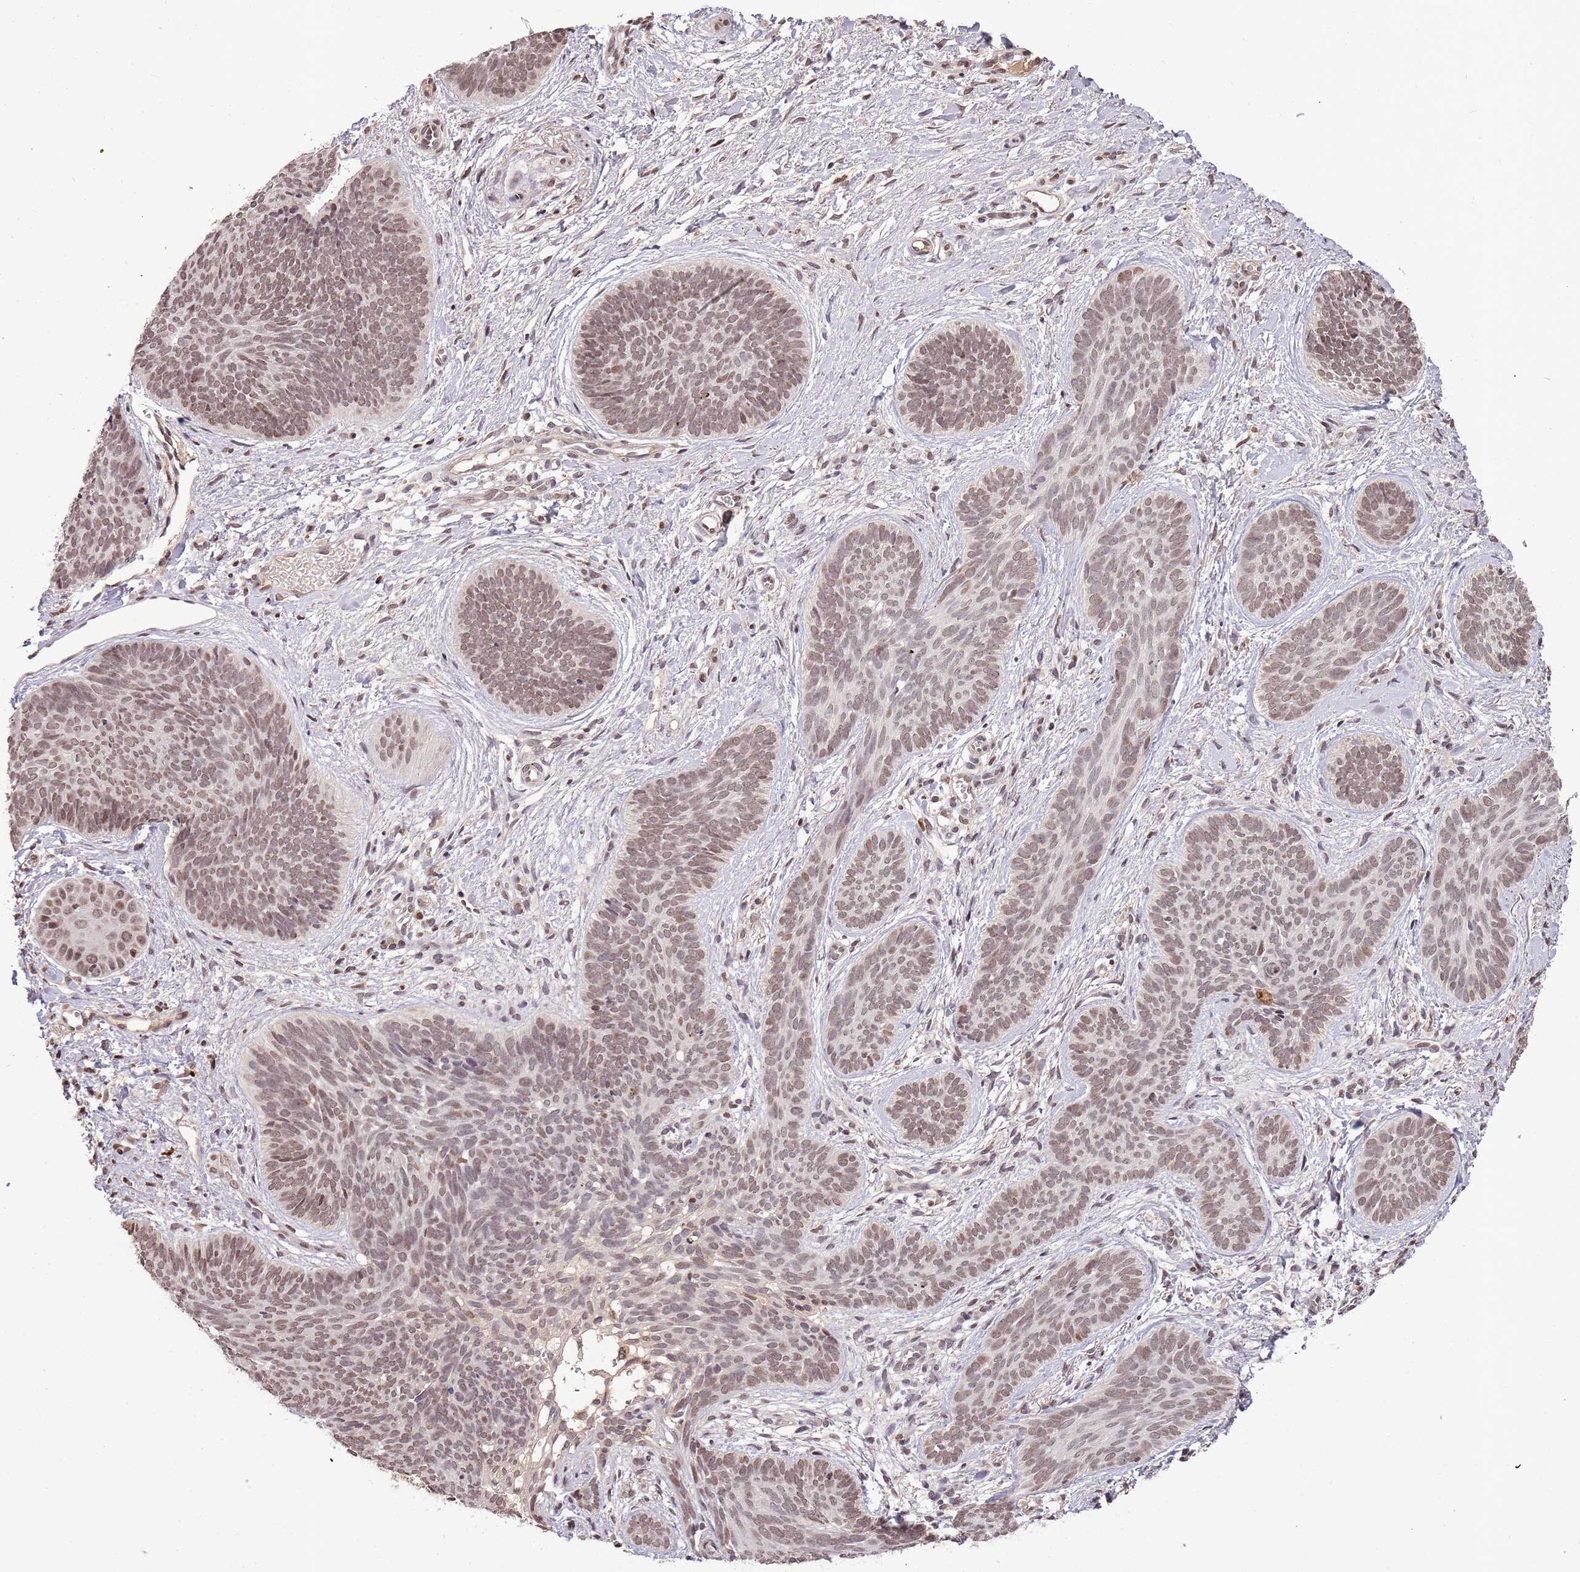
{"staining": {"intensity": "weak", "quantity": ">75%", "location": "nuclear"}, "tissue": "skin cancer", "cell_type": "Tumor cells", "image_type": "cancer", "snomed": [{"axis": "morphology", "description": "Basal cell carcinoma"}, {"axis": "topography", "description": "Skin"}], "caption": "Basal cell carcinoma (skin) was stained to show a protein in brown. There is low levels of weak nuclear positivity in about >75% of tumor cells.", "gene": "SAMSN1", "patient": {"sex": "female", "age": 81}}